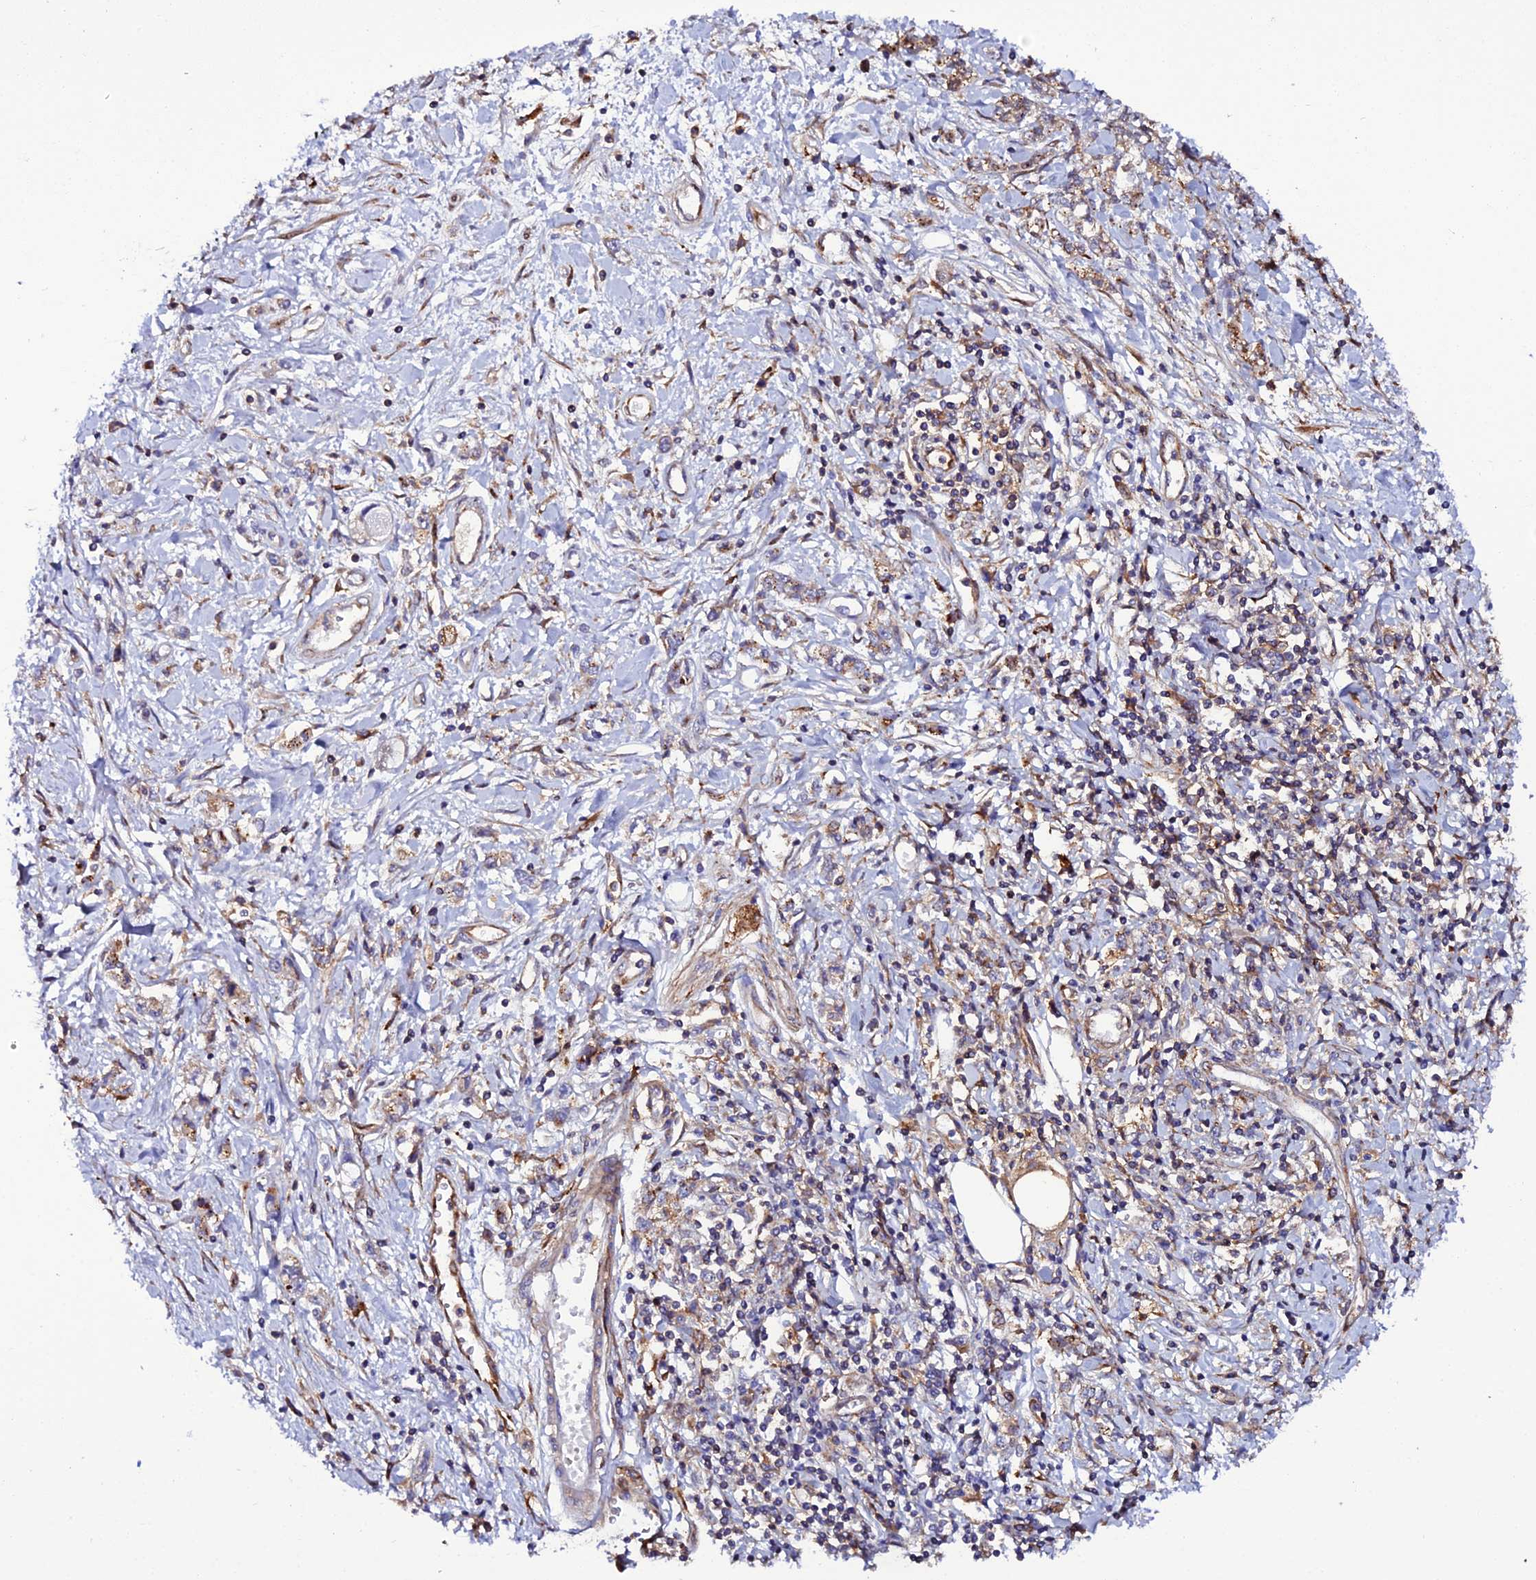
{"staining": {"intensity": "moderate", "quantity": ">75%", "location": "cytoplasmic/membranous"}, "tissue": "stomach cancer", "cell_type": "Tumor cells", "image_type": "cancer", "snomed": [{"axis": "morphology", "description": "Adenocarcinoma, NOS"}, {"axis": "topography", "description": "Stomach"}], "caption": "Protein staining reveals moderate cytoplasmic/membranous expression in about >75% of tumor cells in adenocarcinoma (stomach). (DAB = brown stain, brightfield microscopy at high magnification).", "gene": "TRPV2", "patient": {"sex": "female", "age": 76}}